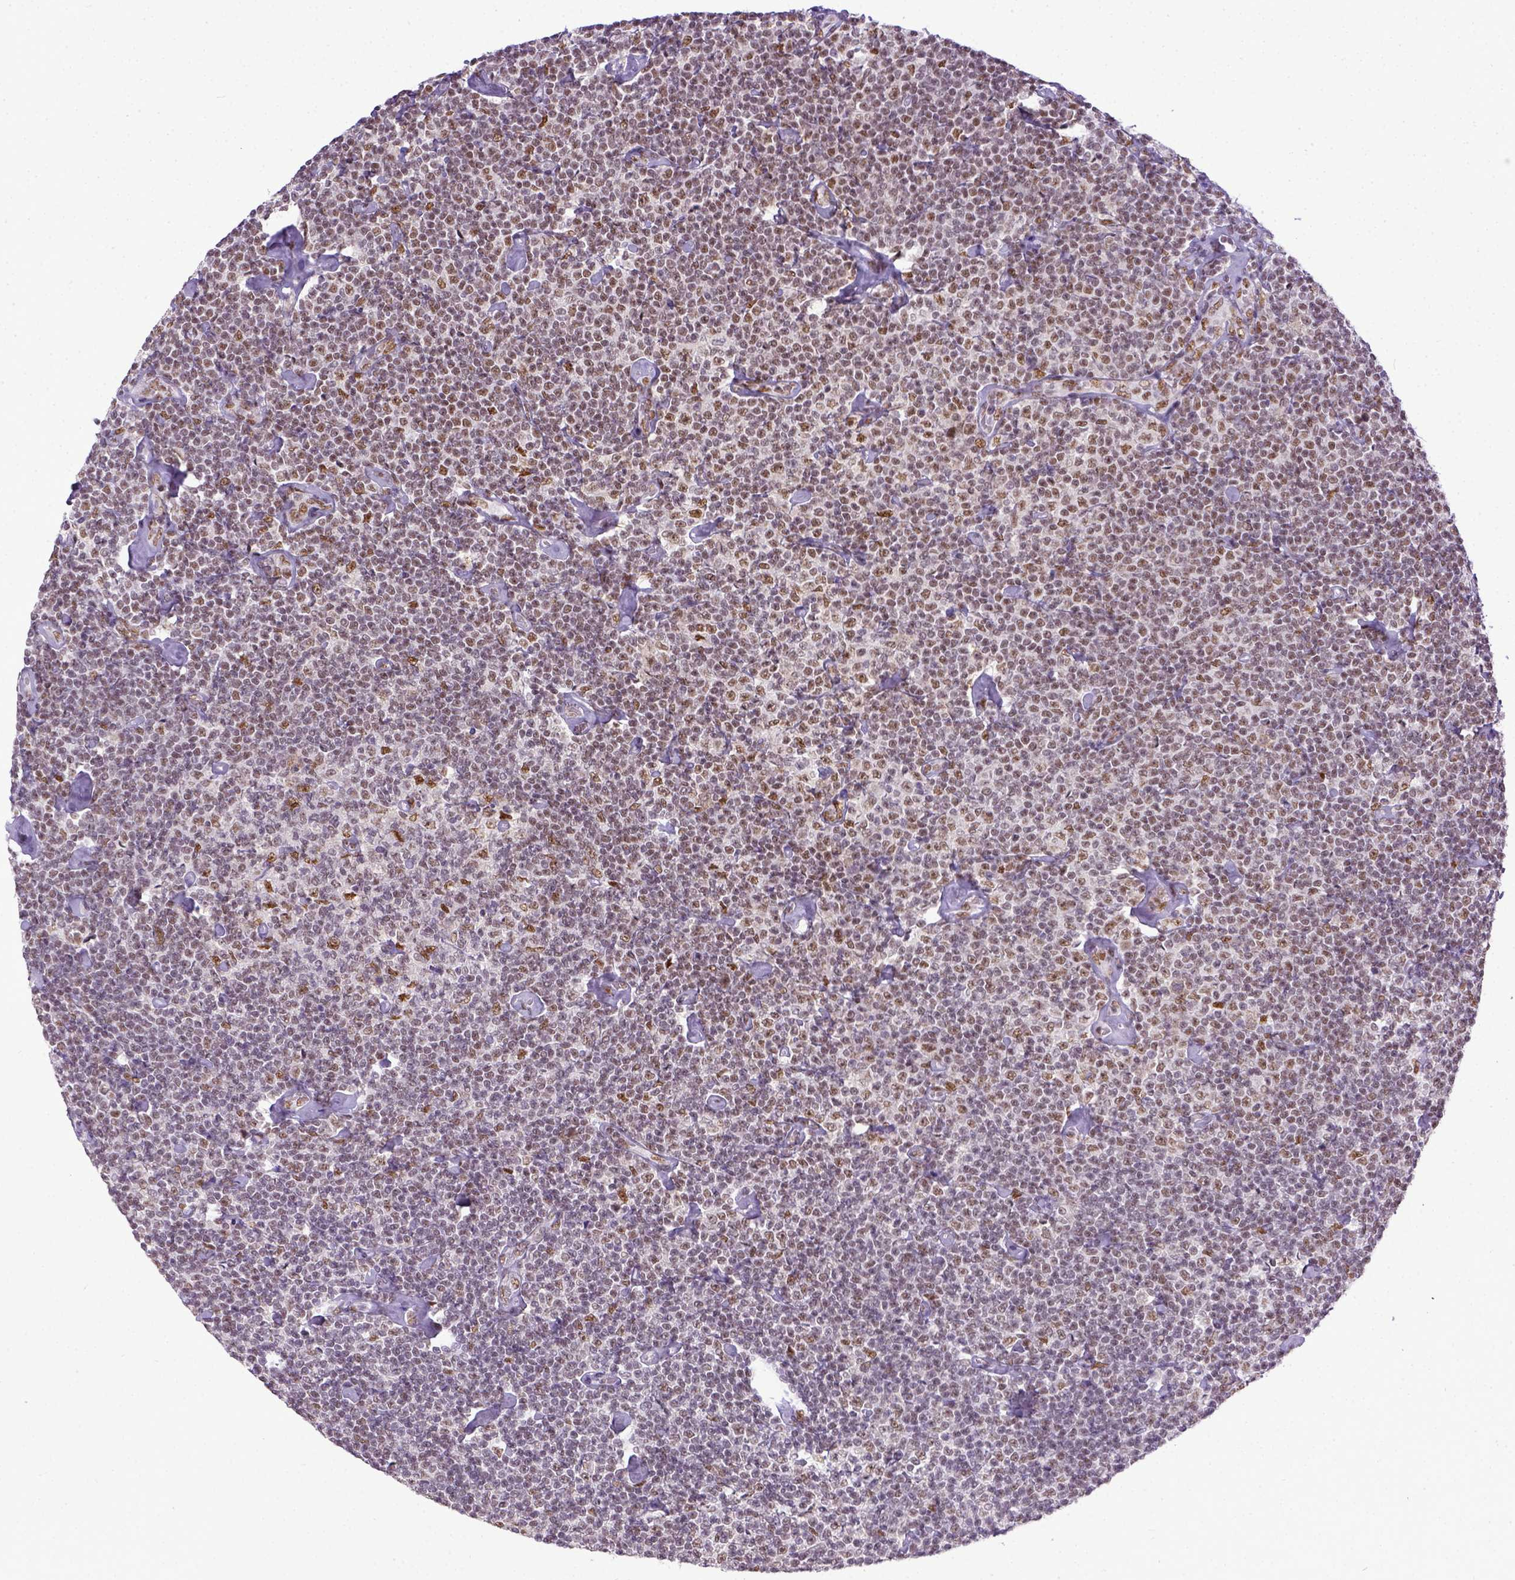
{"staining": {"intensity": "moderate", "quantity": ">75%", "location": "nuclear"}, "tissue": "lymphoma", "cell_type": "Tumor cells", "image_type": "cancer", "snomed": [{"axis": "morphology", "description": "Malignant lymphoma, non-Hodgkin's type, Low grade"}, {"axis": "topography", "description": "Lymph node"}], "caption": "Tumor cells show moderate nuclear staining in about >75% of cells in low-grade malignant lymphoma, non-Hodgkin's type.", "gene": "ERCC1", "patient": {"sex": "male", "age": 81}}